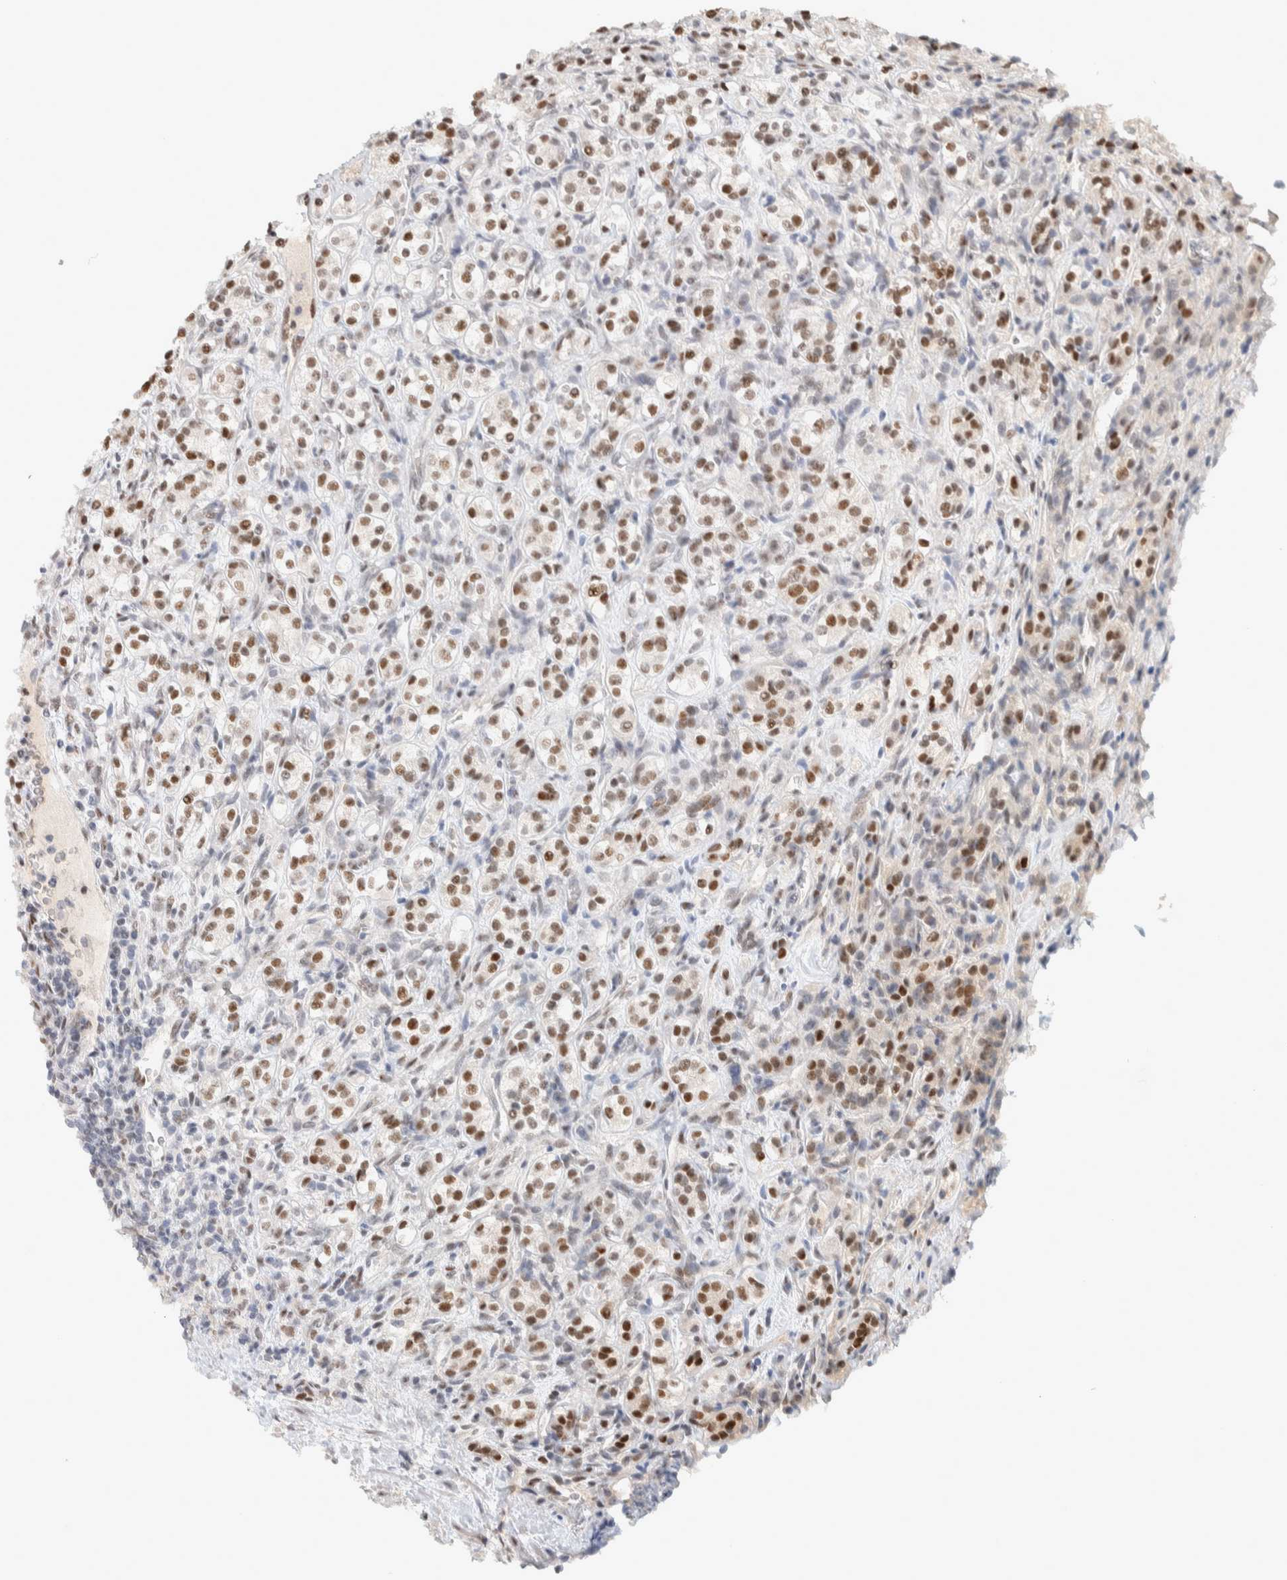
{"staining": {"intensity": "moderate", "quantity": ">75%", "location": "nuclear"}, "tissue": "renal cancer", "cell_type": "Tumor cells", "image_type": "cancer", "snomed": [{"axis": "morphology", "description": "Adenocarcinoma, NOS"}, {"axis": "topography", "description": "Kidney"}], "caption": "Tumor cells demonstrate medium levels of moderate nuclear expression in approximately >75% of cells in renal cancer (adenocarcinoma). (Brightfield microscopy of DAB IHC at high magnification).", "gene": "PUS7", "patient": {"sex": "male", "age": 77}}